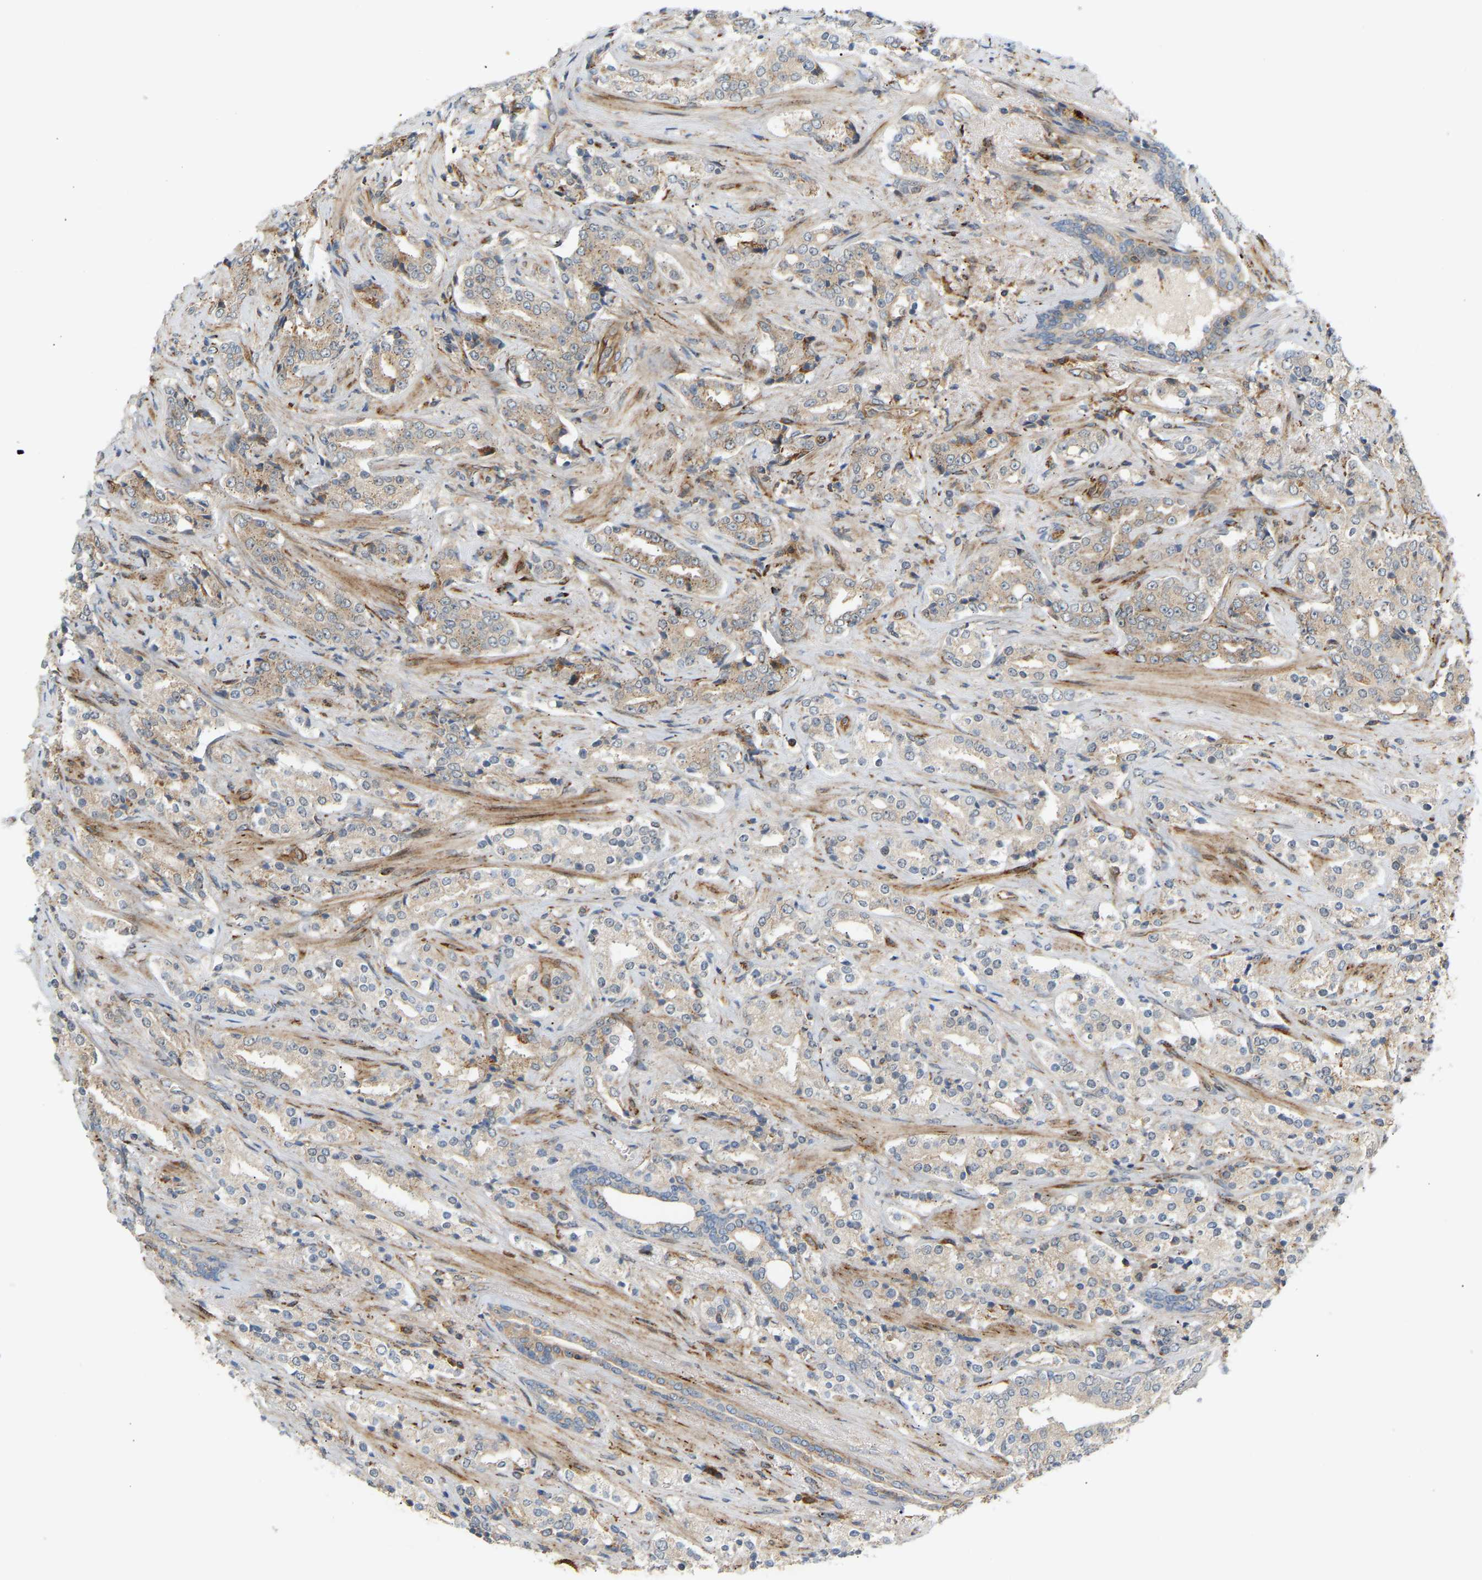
{"staining": {"intensity": "weak", "quantity": "<25%", "location": "cytoplasmic/membranous"}, "tissue": "prostate cancer", "cell_type": "Tumor cells", "image_type": "cancer", "snomed": [{"axis": "morphology", "description": "Adenocarcinoma, High grade"}, {"axis": "topography", "description": "Prostate"}], "caption": "The micrograph displays no significant positivity in tumor cells of adenocarcinoma (high-grade) (prostate). The staining was performed using DAB to visualize the protein expression in brown, while the nuclei were stained in blue with hematoxylin (Magnification: 20x).", "gene": "PLCG2", "patient": {"sex": "male", "age": 71}}